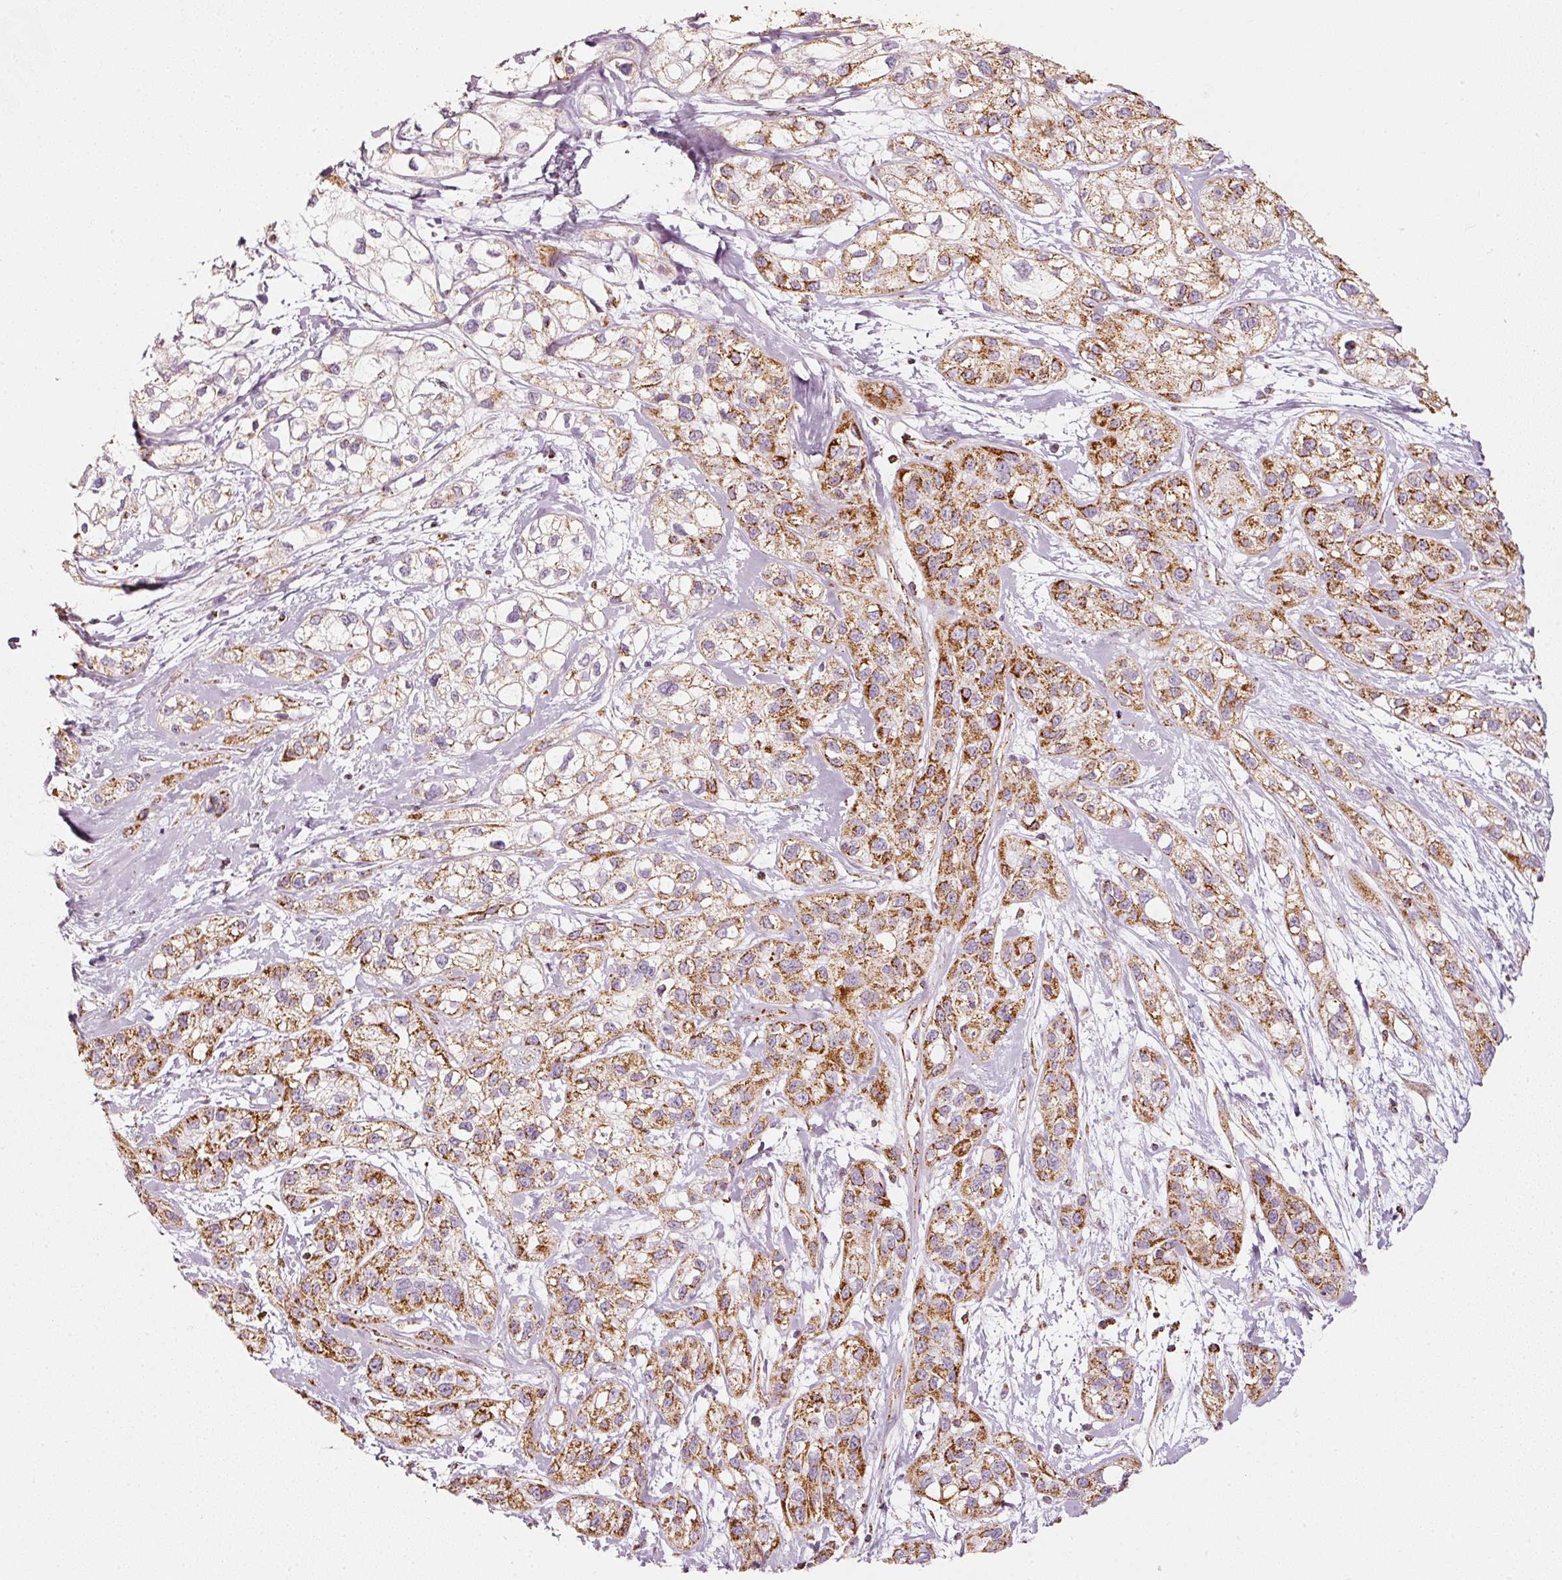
{"staining": {"intensity": "moderate", "quantity": ">75%", "location": "cytoplasmic/membranous"}, "tissue": "skin cancer", "cell_type": "Tumor cells", "image_type": "cancer", "snomed": [{"axis": "morphology", "description": "Squamous cell carcinoma, NOS"}, {"axis": "topography", "description": "Skin"}], "caption": "Tumor cells display moderate cytoplasmic/membranous expression in about >75% of cells in skin squamous cell carcinoma.", "gene": "UQCRC1", "patient": {"sex": "male", "age": 82}}